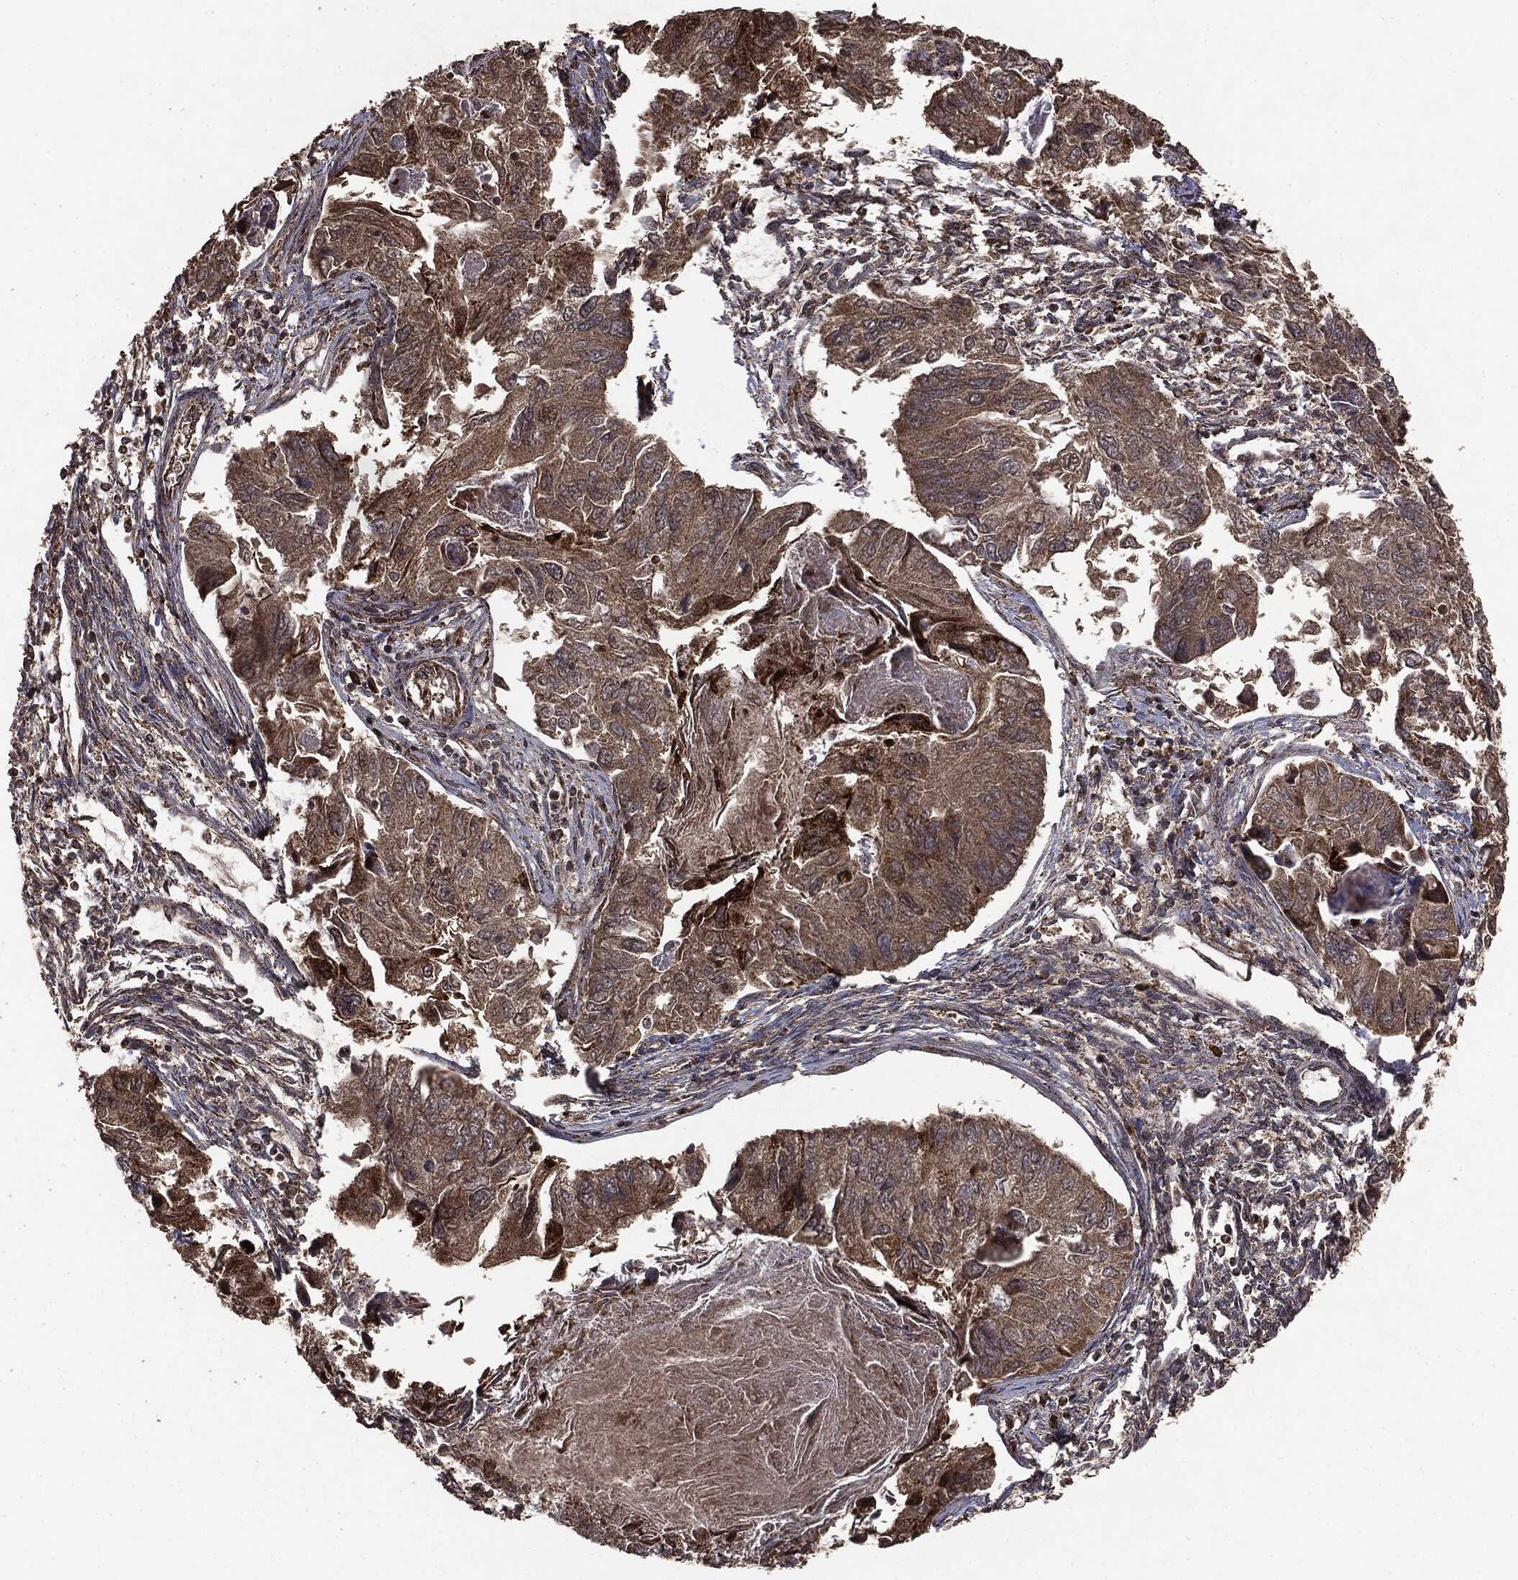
{"staining": {"intensity": "moderate", "quantity": ">75%", "location": "cytoplasmic/membranous"}, "tissue": "endometrial cancer", "cell_type": "Tumor cells", "image_type": "cancer", "snomed": [{"axis": "morphology", "description": "Carcinoma, NOS"}, {"axis": "topography", "description": "Uterus"}], "caption": "IHC (DAB (3,3'-diaminobenzidine)) staining of endometrial carcinoma shows moderate cytoplasmic/membranous protein staining in approximately >75% of tumor cells.", "gene": "MTOR", "patient": {"sex": "female", "age": 76}}